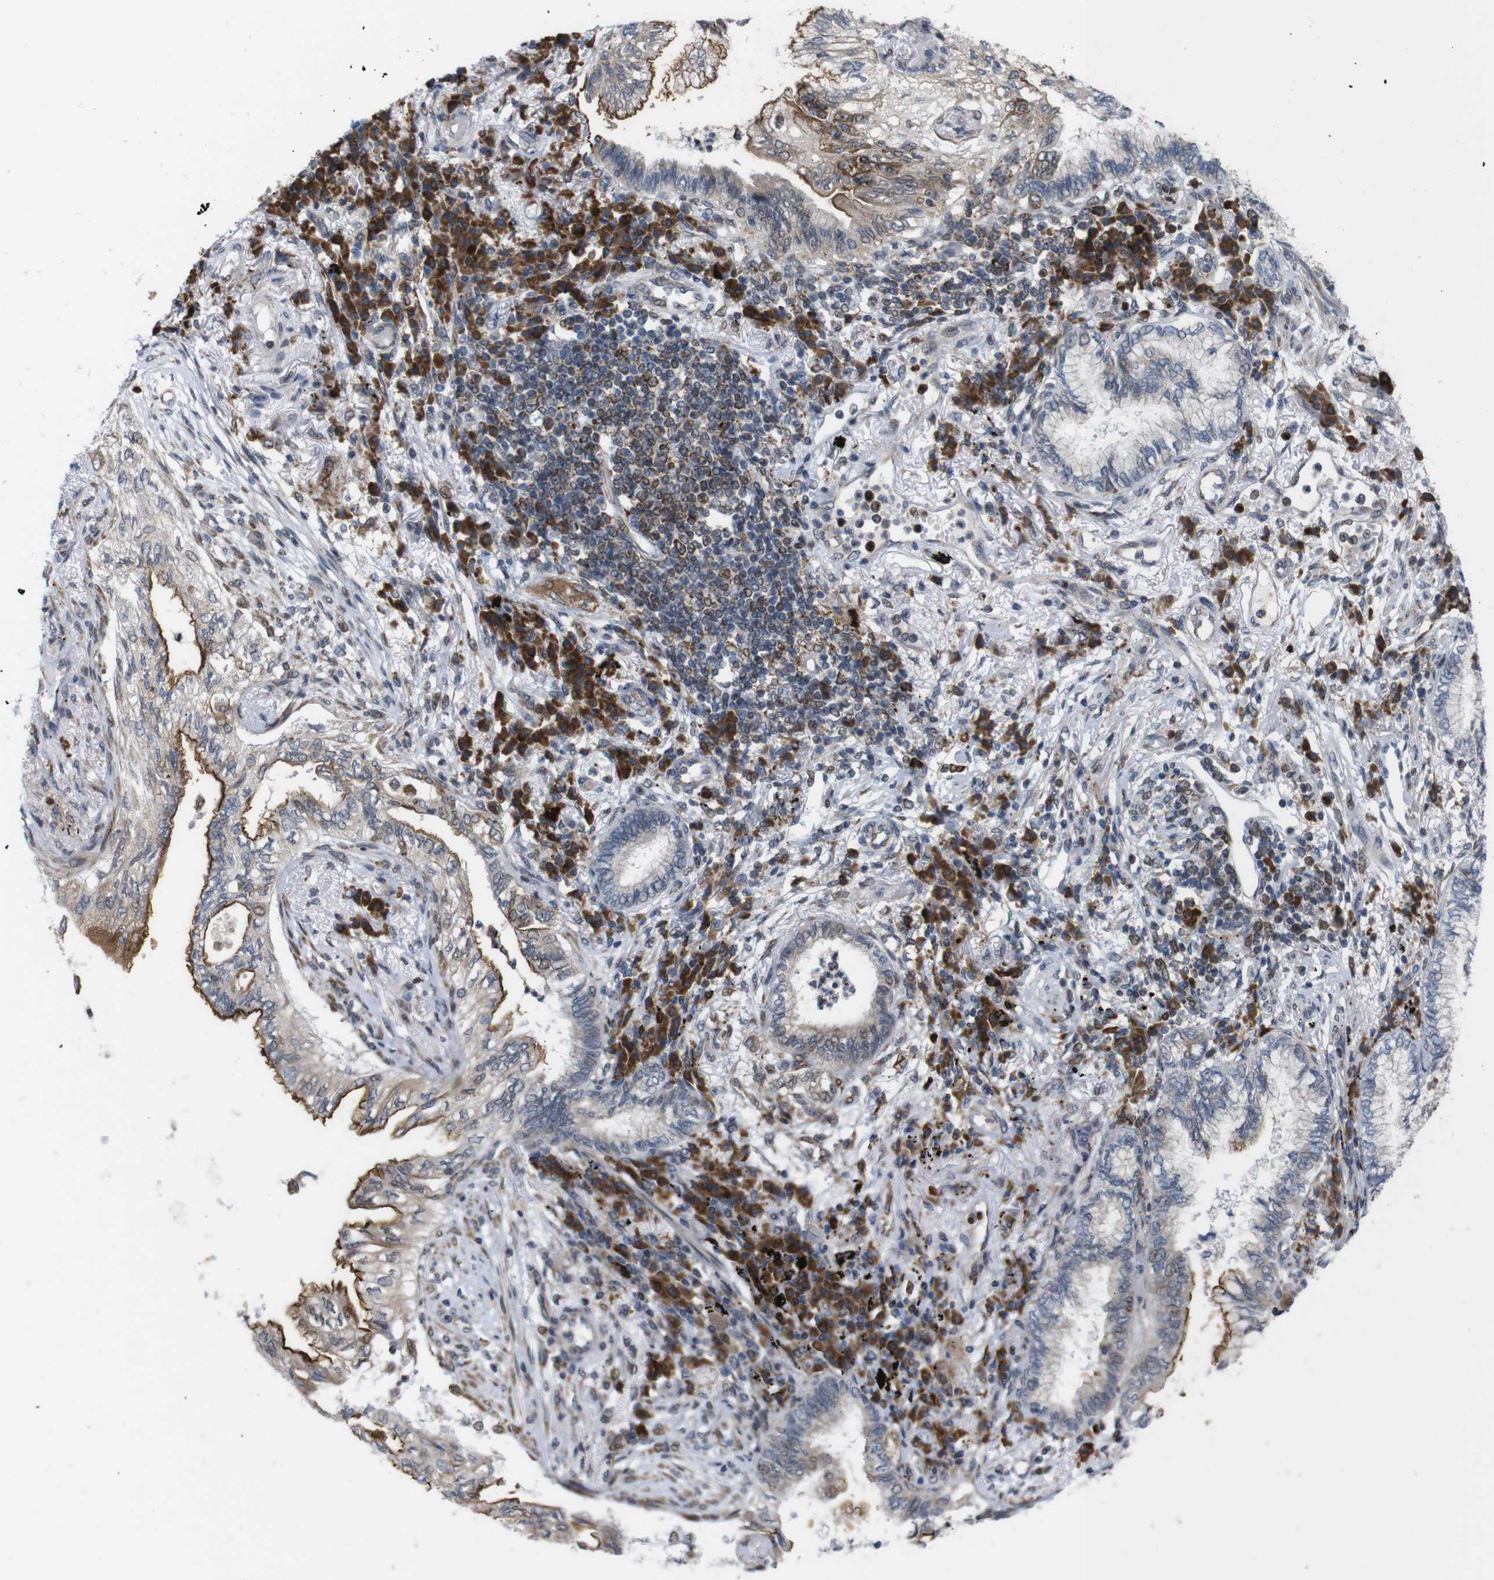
{"staining": {"intensity": "moderate", "quantity": "25%-75%", "location": "cytoplasmic/membranous"}, "tissue": "lung cancer", "cell_type": "Tumor cells", "image_type": "cancer", "snomed": [{"axis": "morphology", "description": "Normal tissue, NOS"}, {"axis": "morphology", "description": "Adenocarcinoma, NOS"}, {"axis": "topography", "description": "Bronchus"}, {"axis": "topography", "description": "Lung"}], "caption": "Immunohistochemical staining of human lung adenocarcinoma reveals moderate cytoplasmic/membranous protein staining in approximately 25%-75% of tumor cells.", "gene": "PTPN1", "patient": {"sex": "female", "age": 70}}